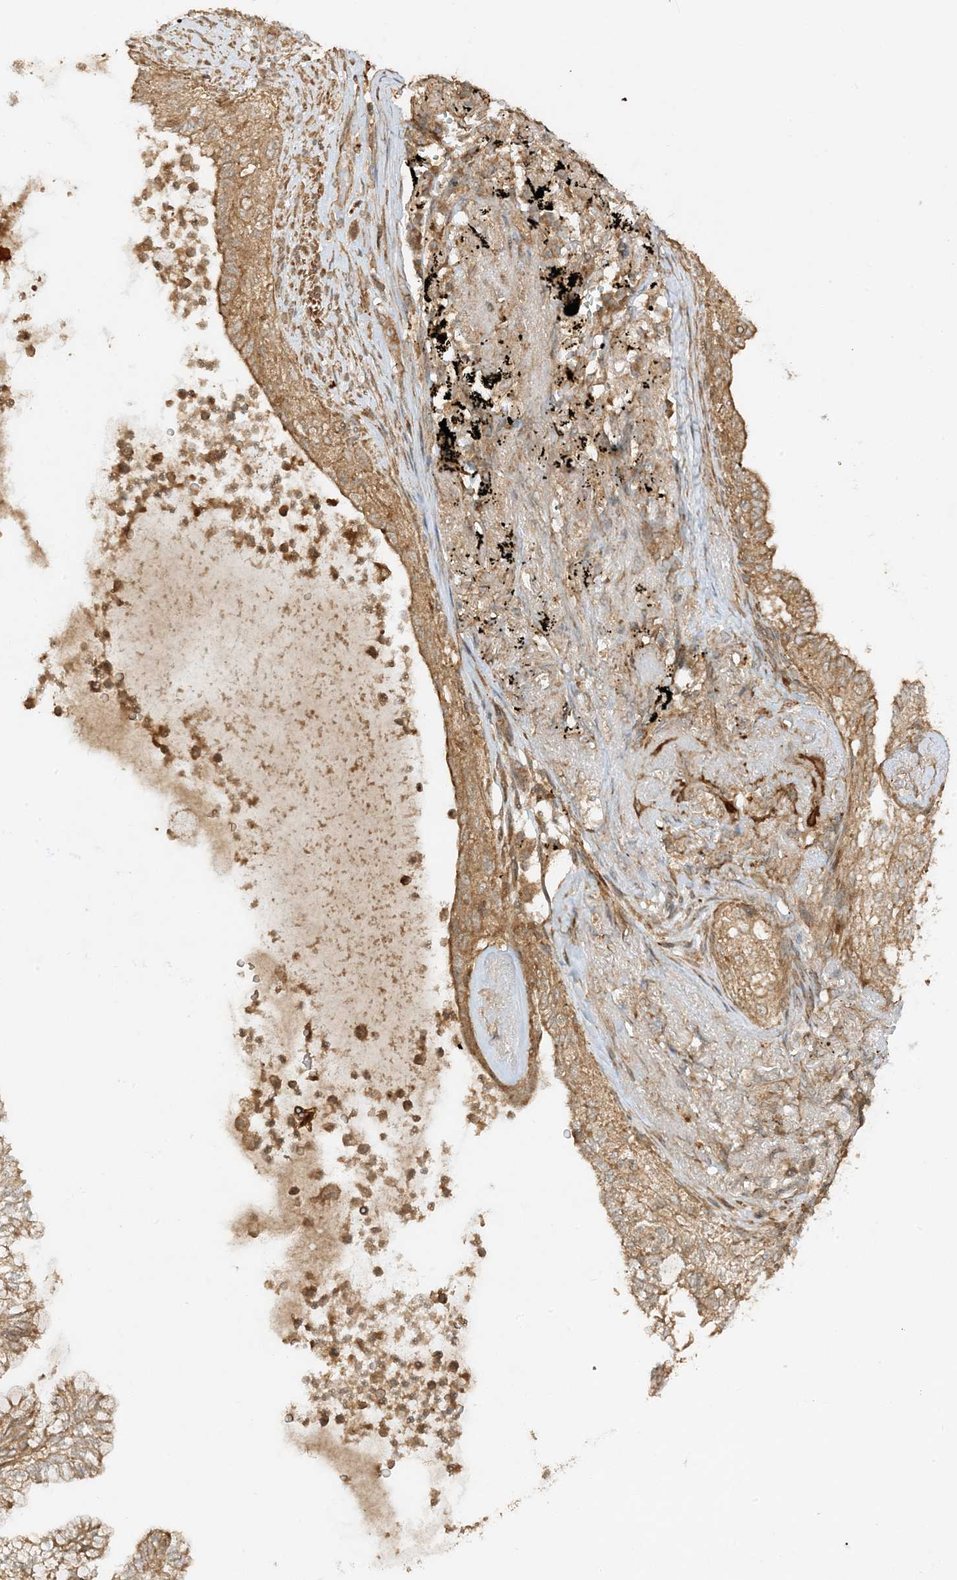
{"staining": {"intensity": "moderate", "quantity": ">75%", "location": "cytoplasmic/membranous"}, "tissue": "lung cancer", "cell_type": "Tumor cells", "image_type": "cancer", "snomed": [{"axis": "morphology", "description": "Adenocarcinoma, NOS"}, {"axis": "topography", "description": "Lung"}], "caption": "Adenocarcinoma (lung) stained with a protein marker displays moderate staining in tumor cells.", "gene": "XRN1", "patient": {"sex": "female", "age": 70}}